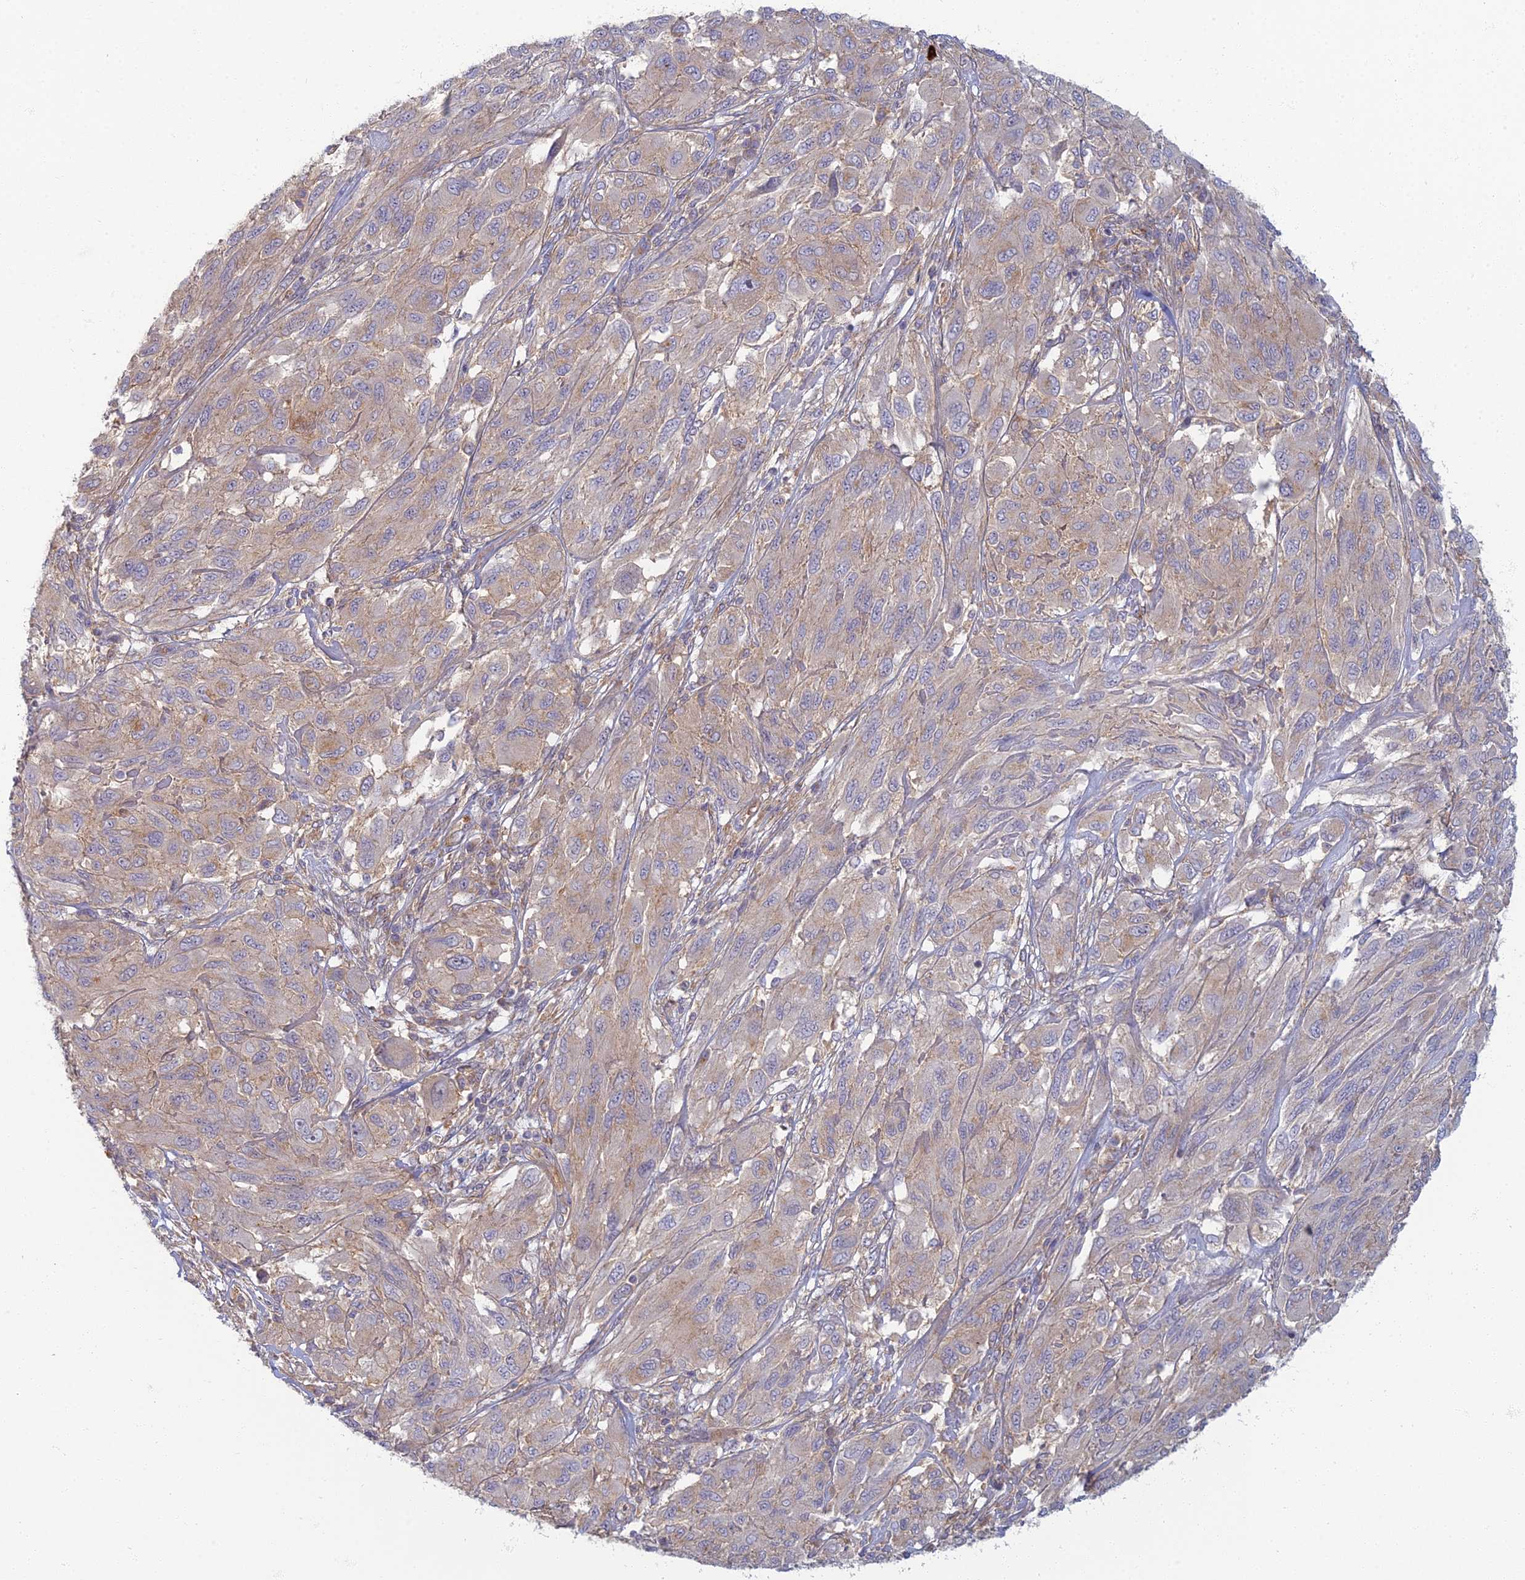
{"staining": {"intensity": "weak", "quantity": "<25%", "location": "cytoplasmic/membranous"}, "tissue": "melanoma", "cell_type": "Tumor cells", "image_type": "cancer", "snomed": [{"axis": "morphology", "description": "Malignant melanoma, NOS"}, {"axis": "topography", "description": "Skin"}], "caption": "There is no significant positivity in tumor cells of melanoma.", "gene": "PROX2", "patient": {"sex": "female", "age": 91}}